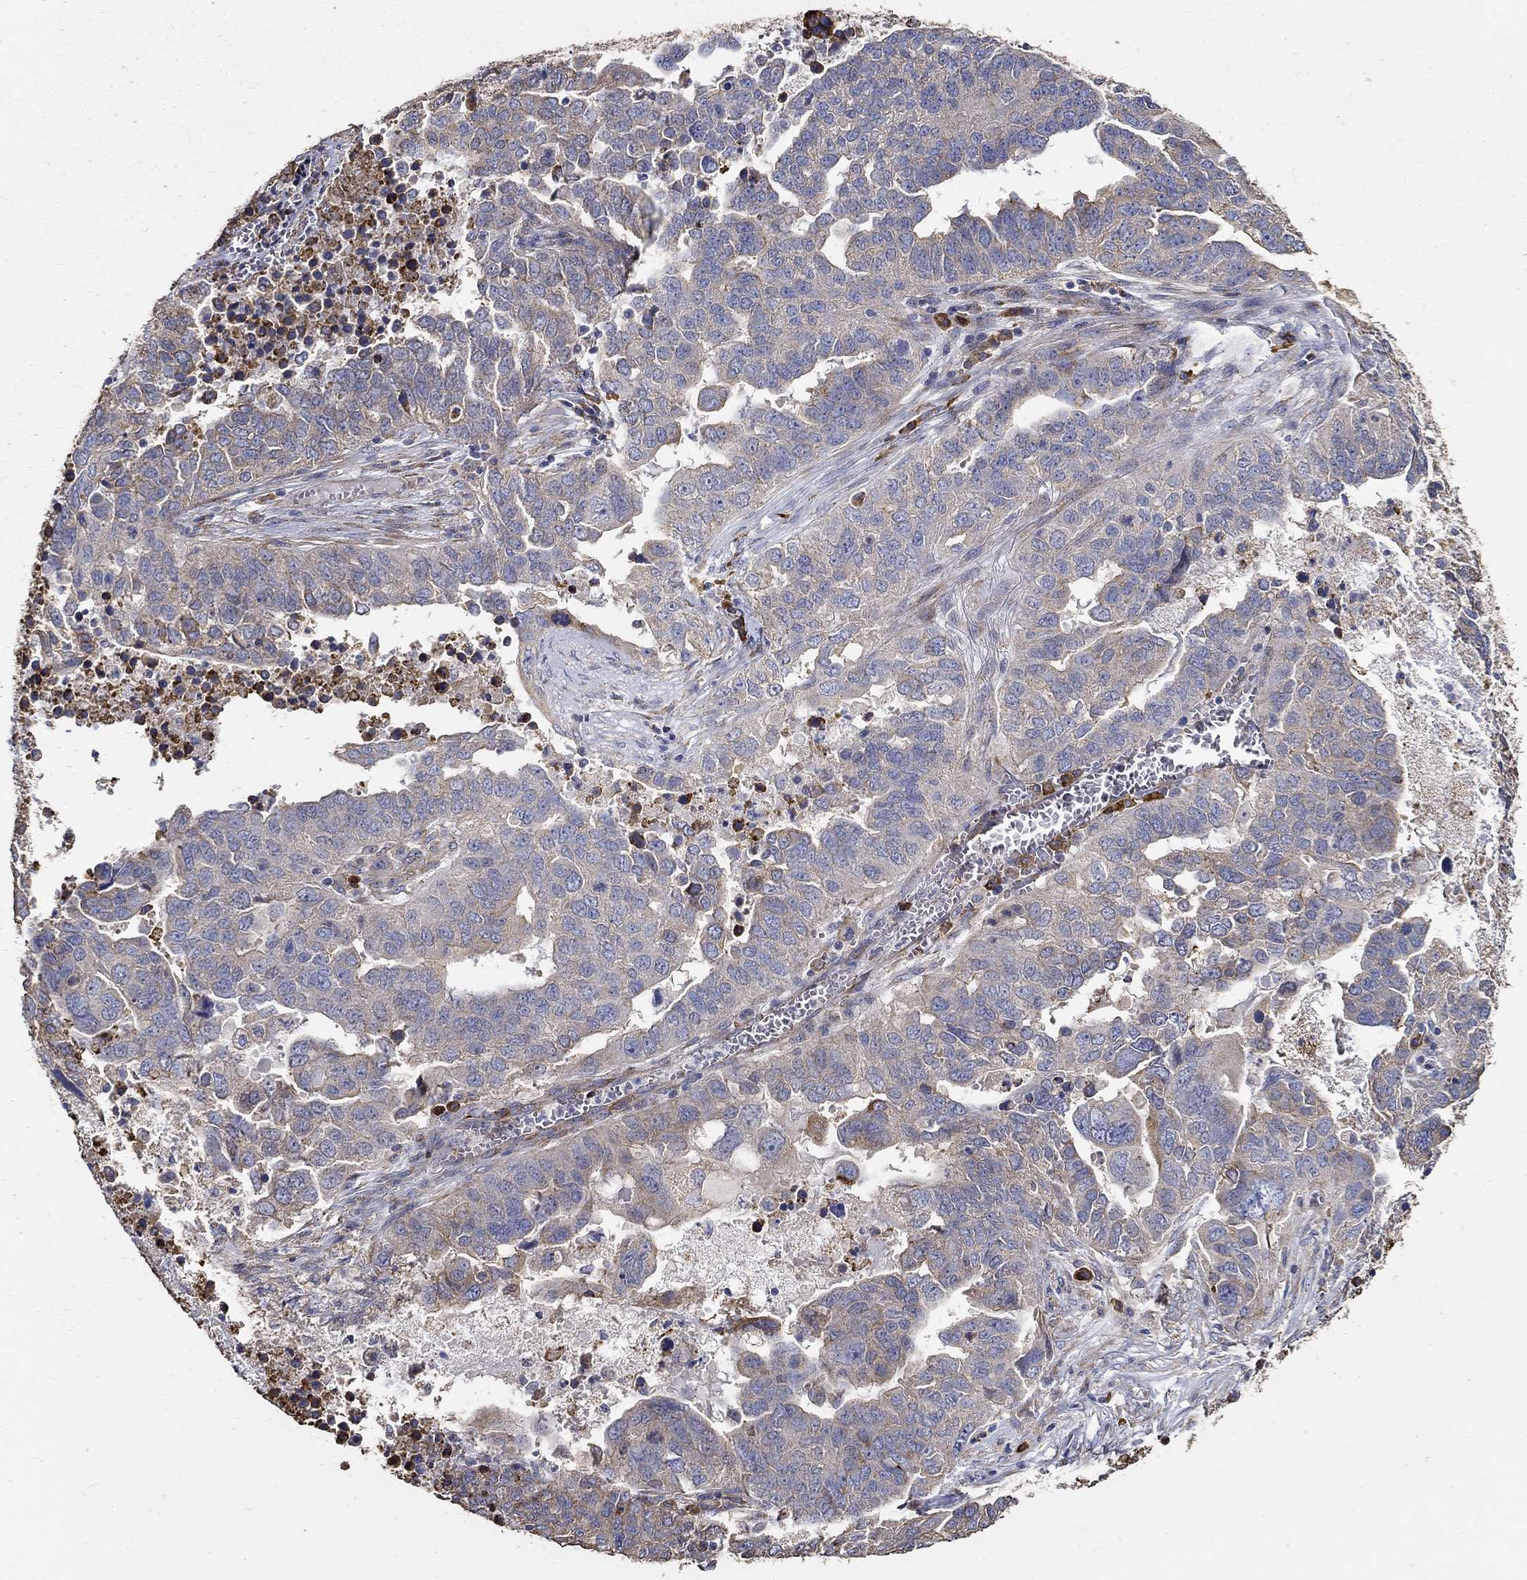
{"staining": {"intensity": "weak", "quantity": "<25%", "location": "cytoplasmic/membranous"}, "tissue": "ovarian cancer", "cell_type": "Tumor cells", "image_type": "cancer", "snomed": [{"axis": "morphology", "description": "Carcinoma, endometroid"}, {"axis": "topography", "description": "Soft tissue"}, {"axis": "topography", "description": "Ovary"}], "caption": "Tumor cells show no significant staining in ovarian cancer.", "gene": "EMILIN3", "patient": {"sex": "female", "age": 52}}